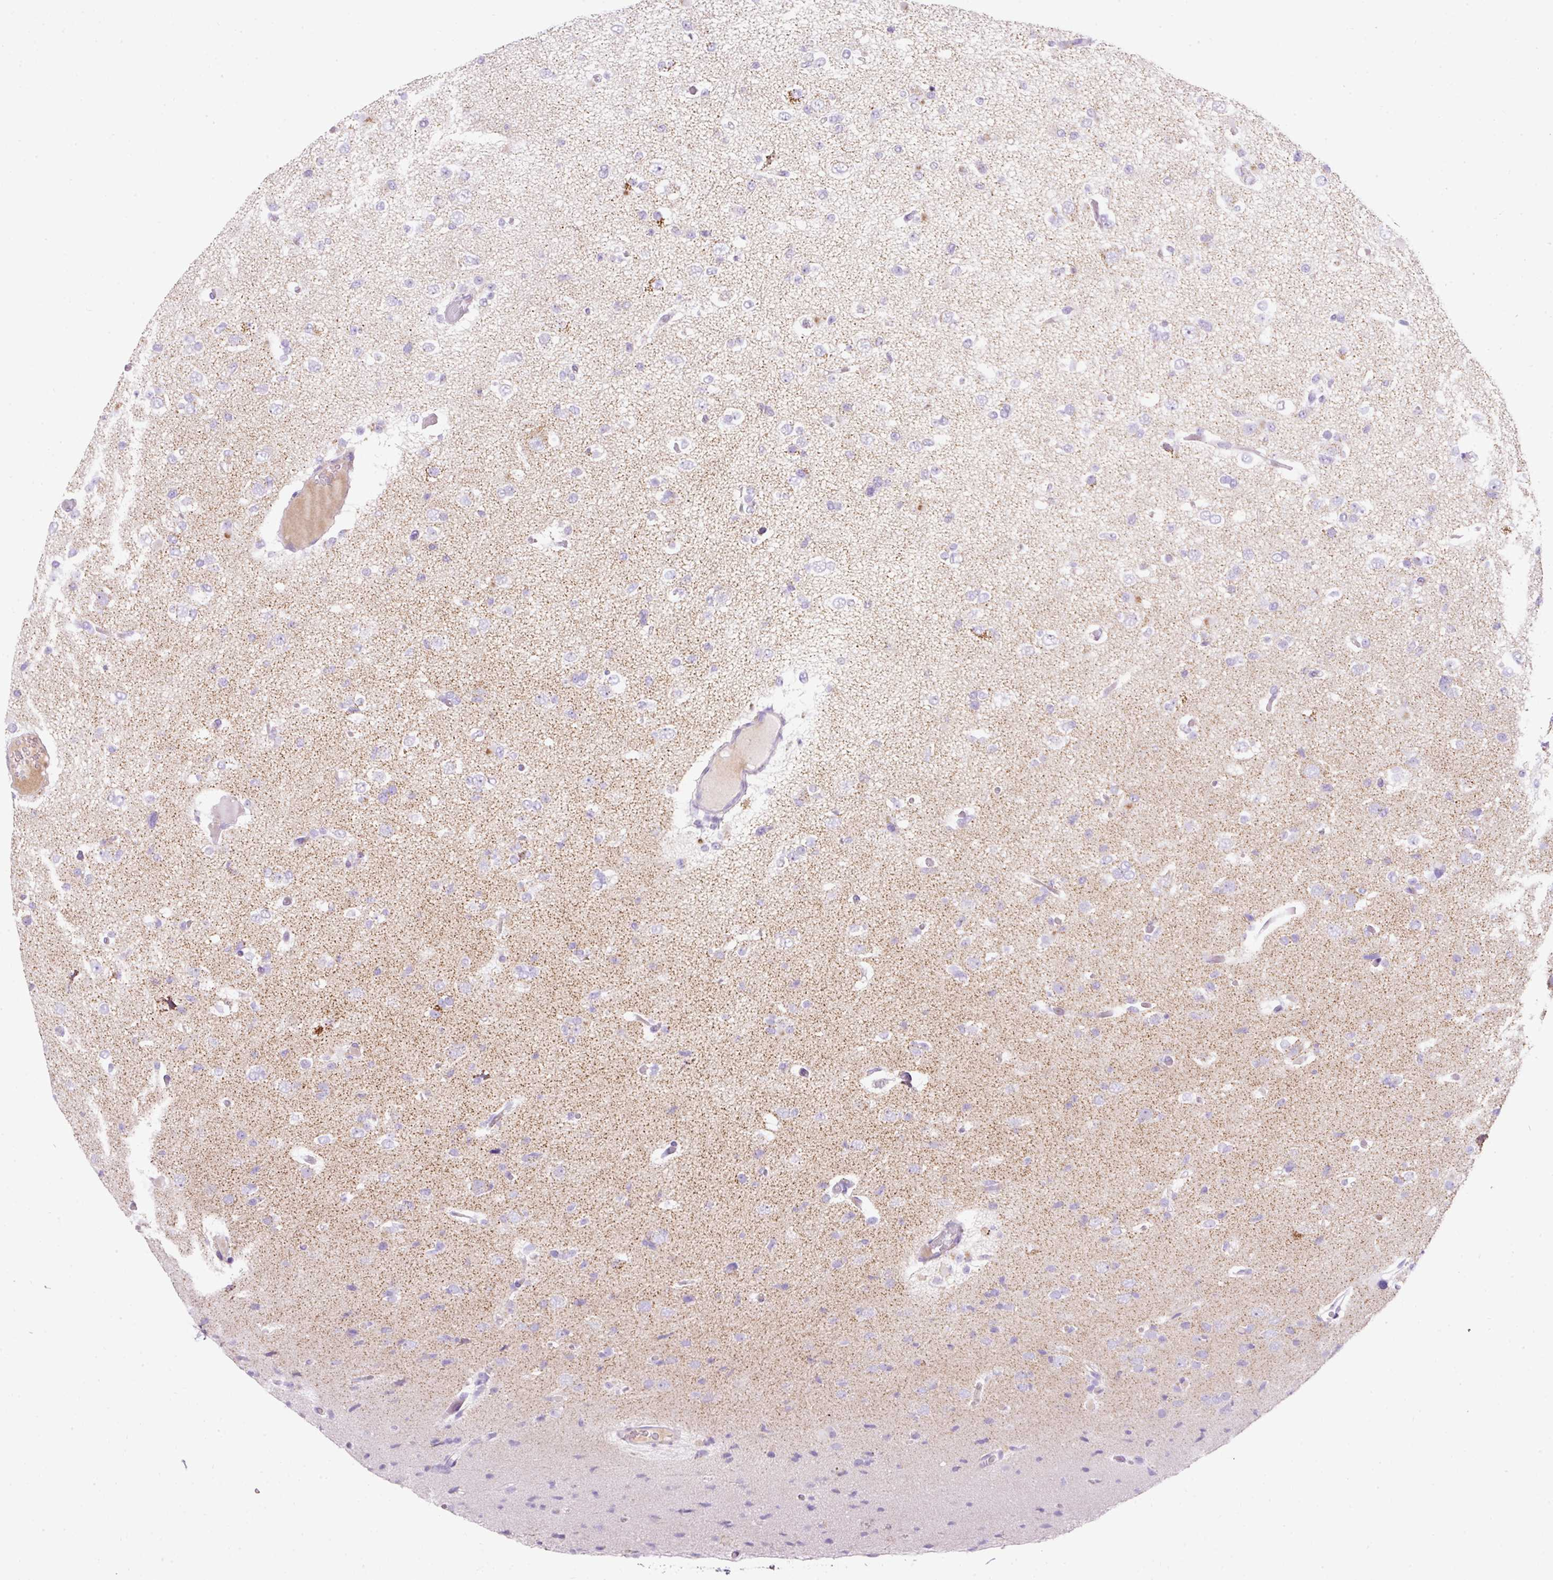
{"staining": {"intensity": "negative", "quantity": "none", "location": "none"}, "tissue": "glioma", "cell_type": "Tumor cells", "image_type": "cancer", "snomed": [{"axis": "morphology", "description": "Glioma, malignant, Low grade"}, {"axis": "topography", "description": "Brain"}], "caption": "Tumor cells are negative for brown protein staining in malignant glioma (low-grade).", "gene": "PLPP2", "patient": {"sex": "female", "age": 22}}